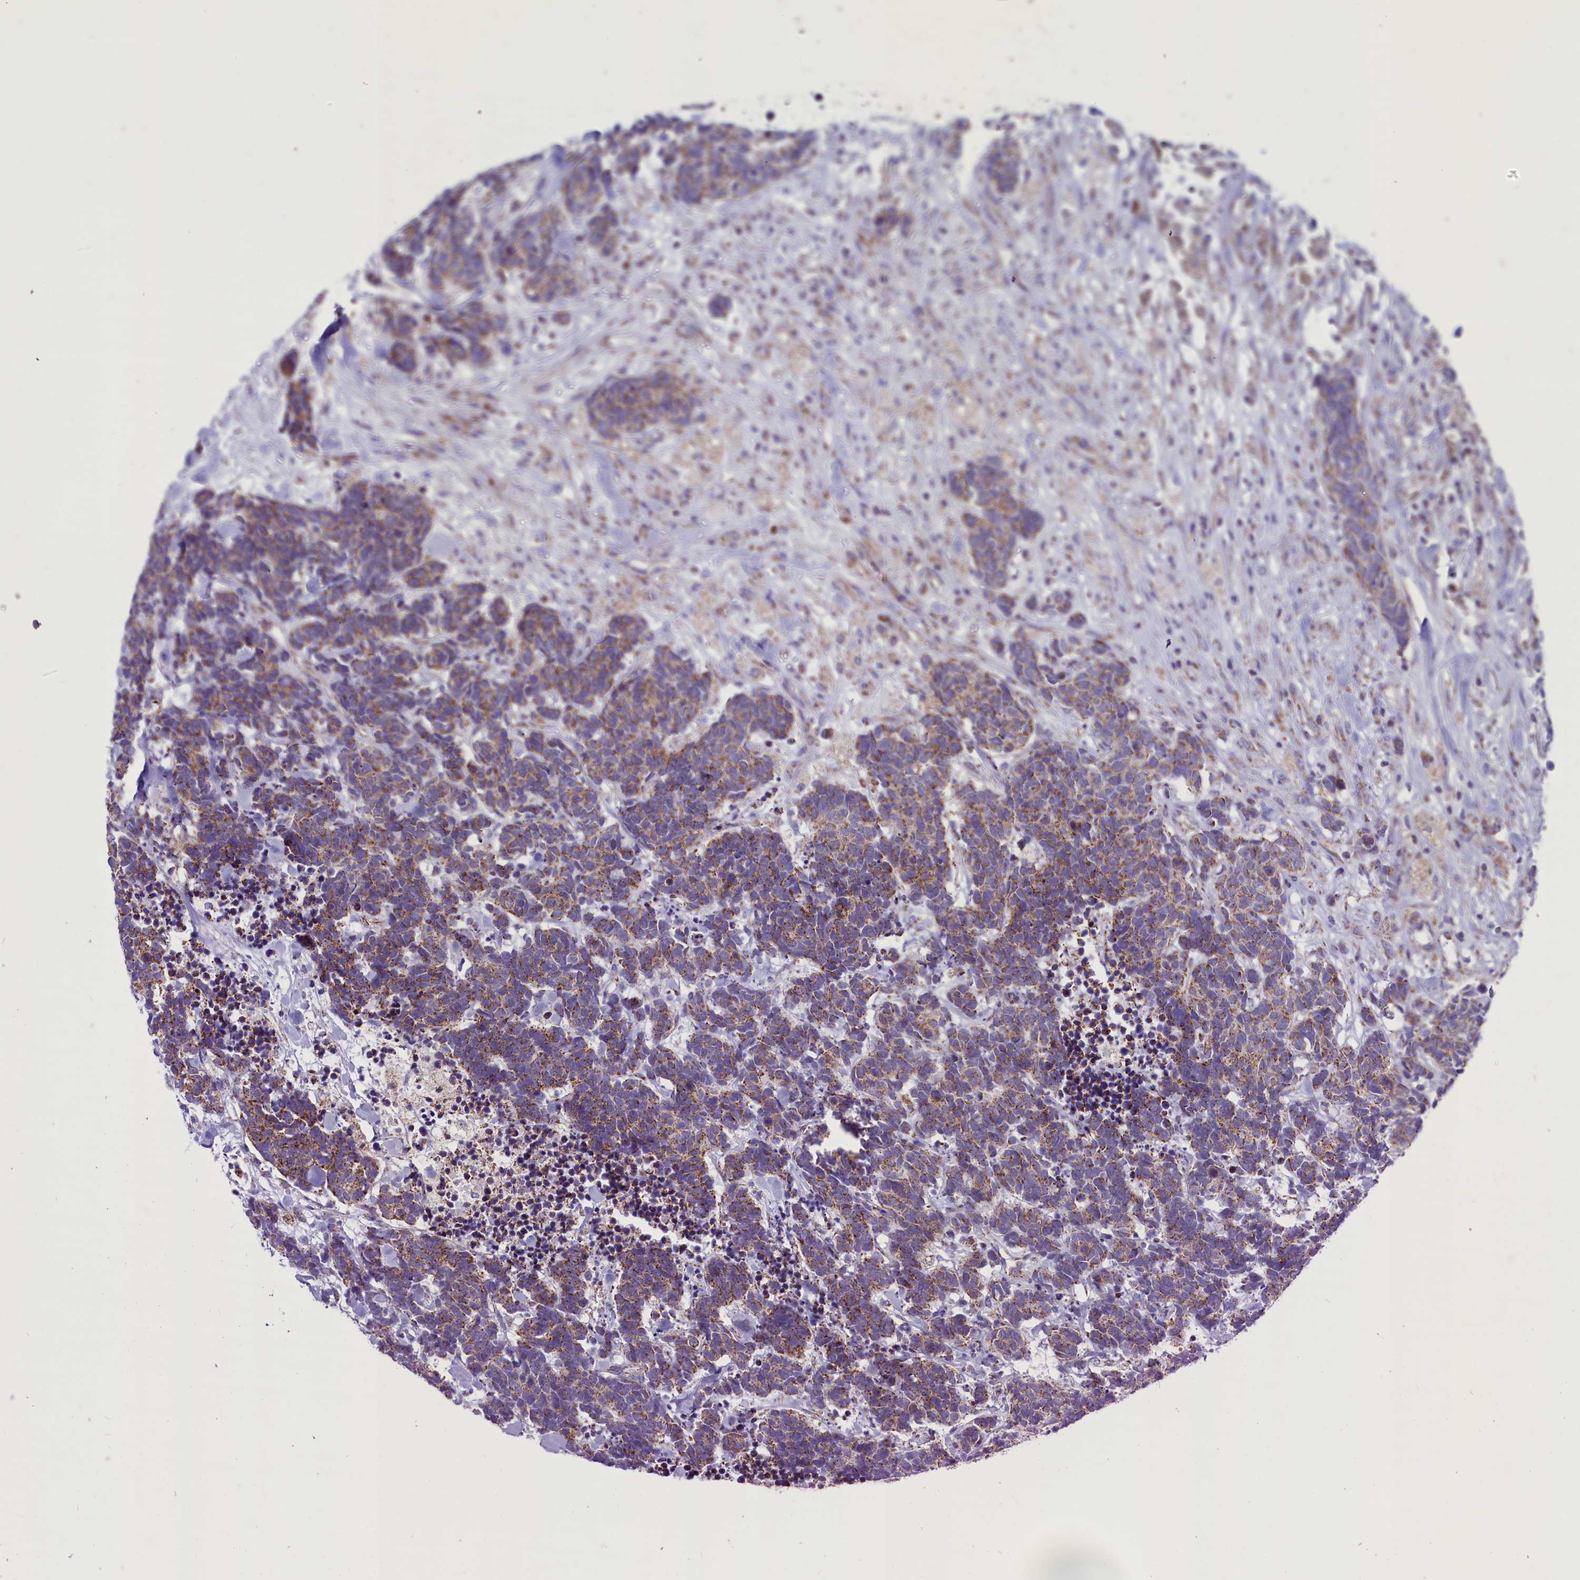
{"staining": {"intensity": "moderate", "quantity": ">75%", "location": "cytoplasmic/membranous"}, "tissue": "carcinoid", "cell_type": "Tumor cells", "image_type": "cancer", "snomed": [{"axis": "morphology", "description": "Carcinoma, NOS"}, {"axis": "morphology", "description": "Carcinoid, malignant, NOS"}, {"axis": "topography", "description": "Prostate"}], "caption": "A micrograph of carcinoma stained for a protein reveals moderate cytoplasmic/membranous brown staining in tumor cells.", "gene": "ICA1L", "patient": {"sex": "male", "age": 57}}